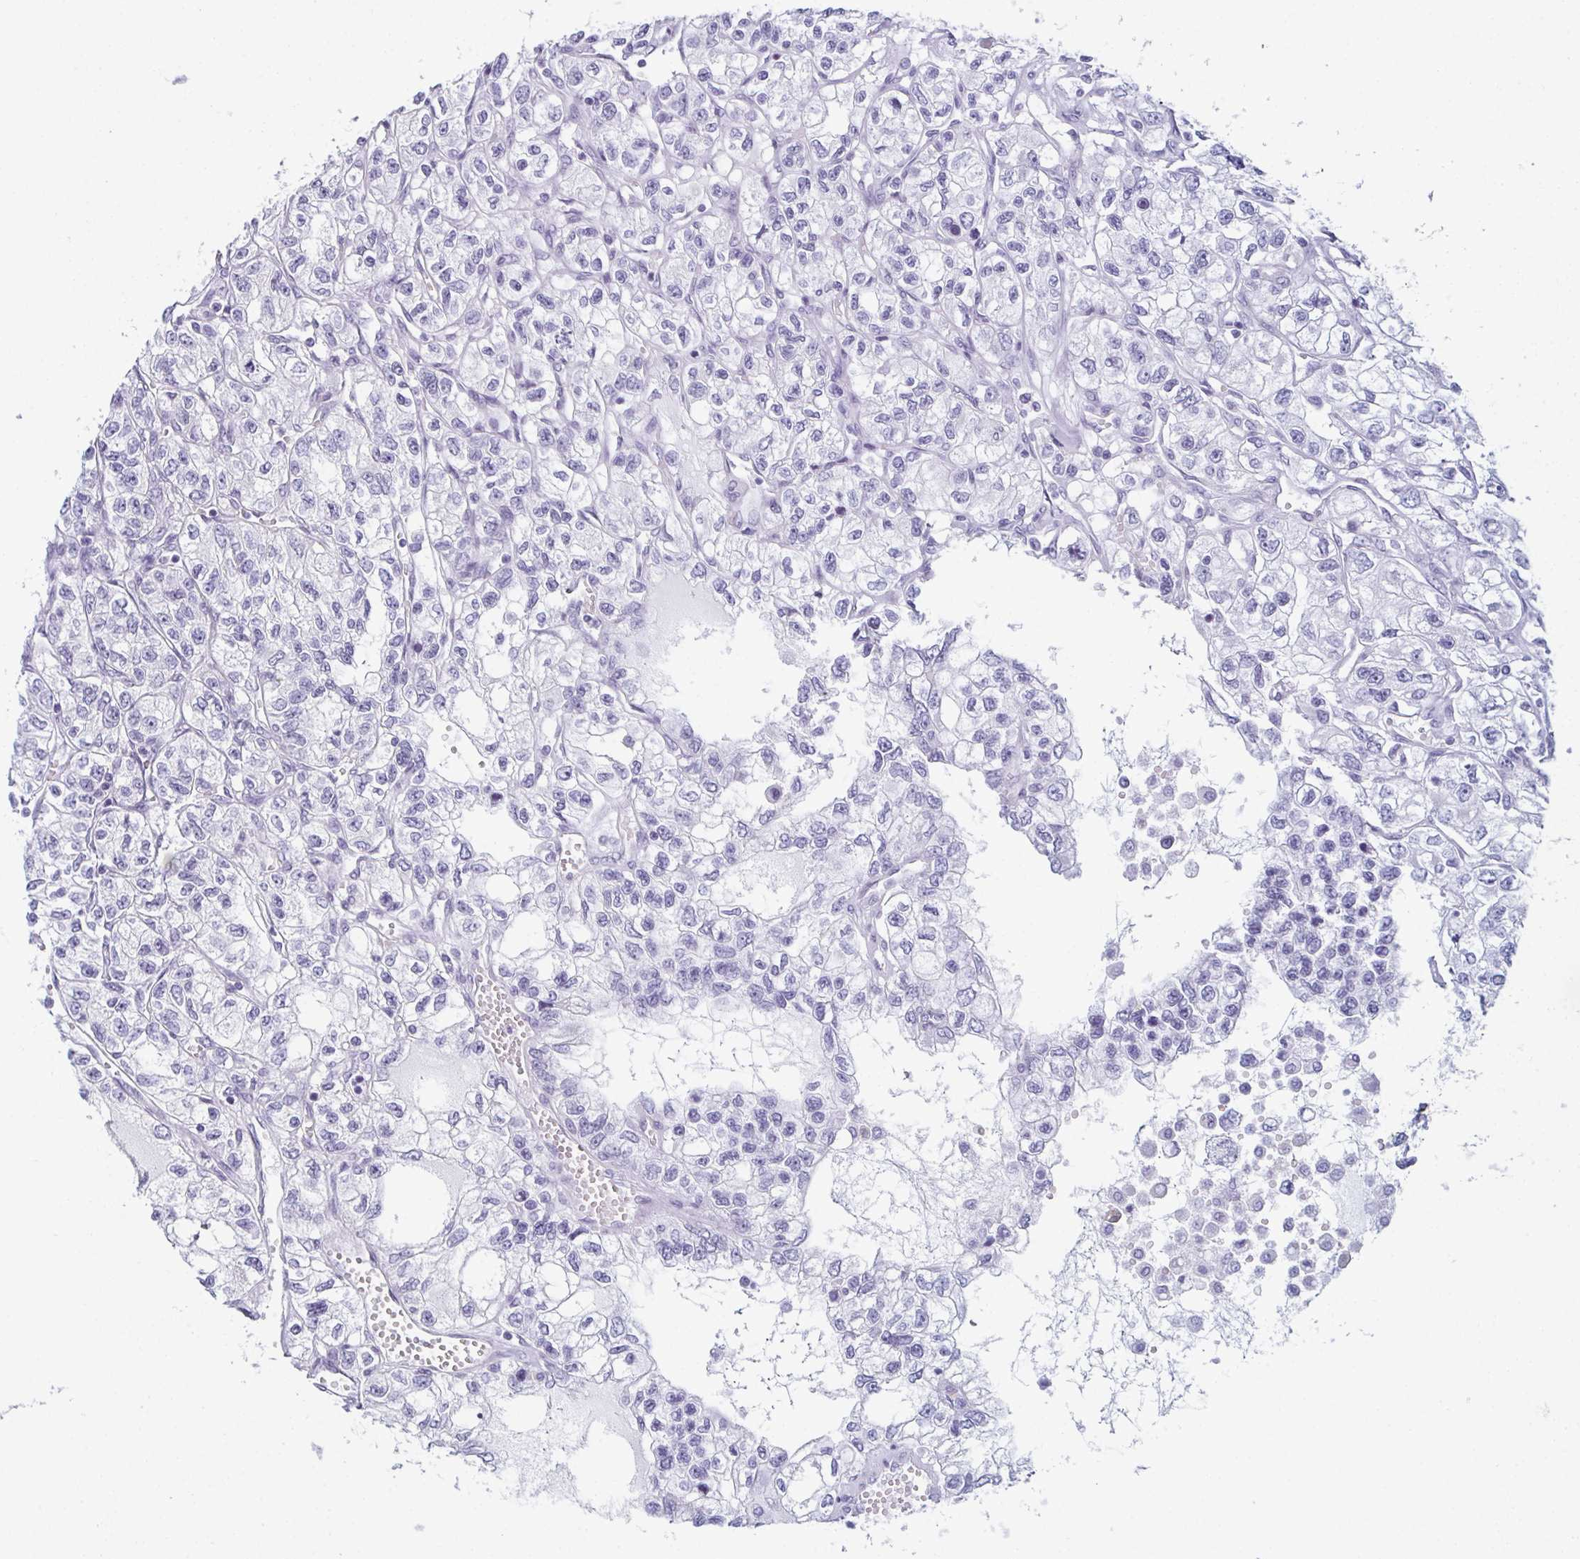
{"staining": {"intensity": "negative", "quantity": "none", "location": "none"}, "tissue": "renal cancer", "cell_type": "Tumor cells", "image_type": "cancer", "snomed": [{"axis": "morphology", "description": "Adenocarcinoma, NOS"}, {"axis": "topography", "description": "Kidney"}], "caption": "An immunohistochemistry (IHC) photomicrograph of adenocarcinoma (renal) is shown. There is no staining in tumor cells of adenocarcinoma (renal).", "gene": "ENKUR", "patient": {"sex": "female", "age": 59}}